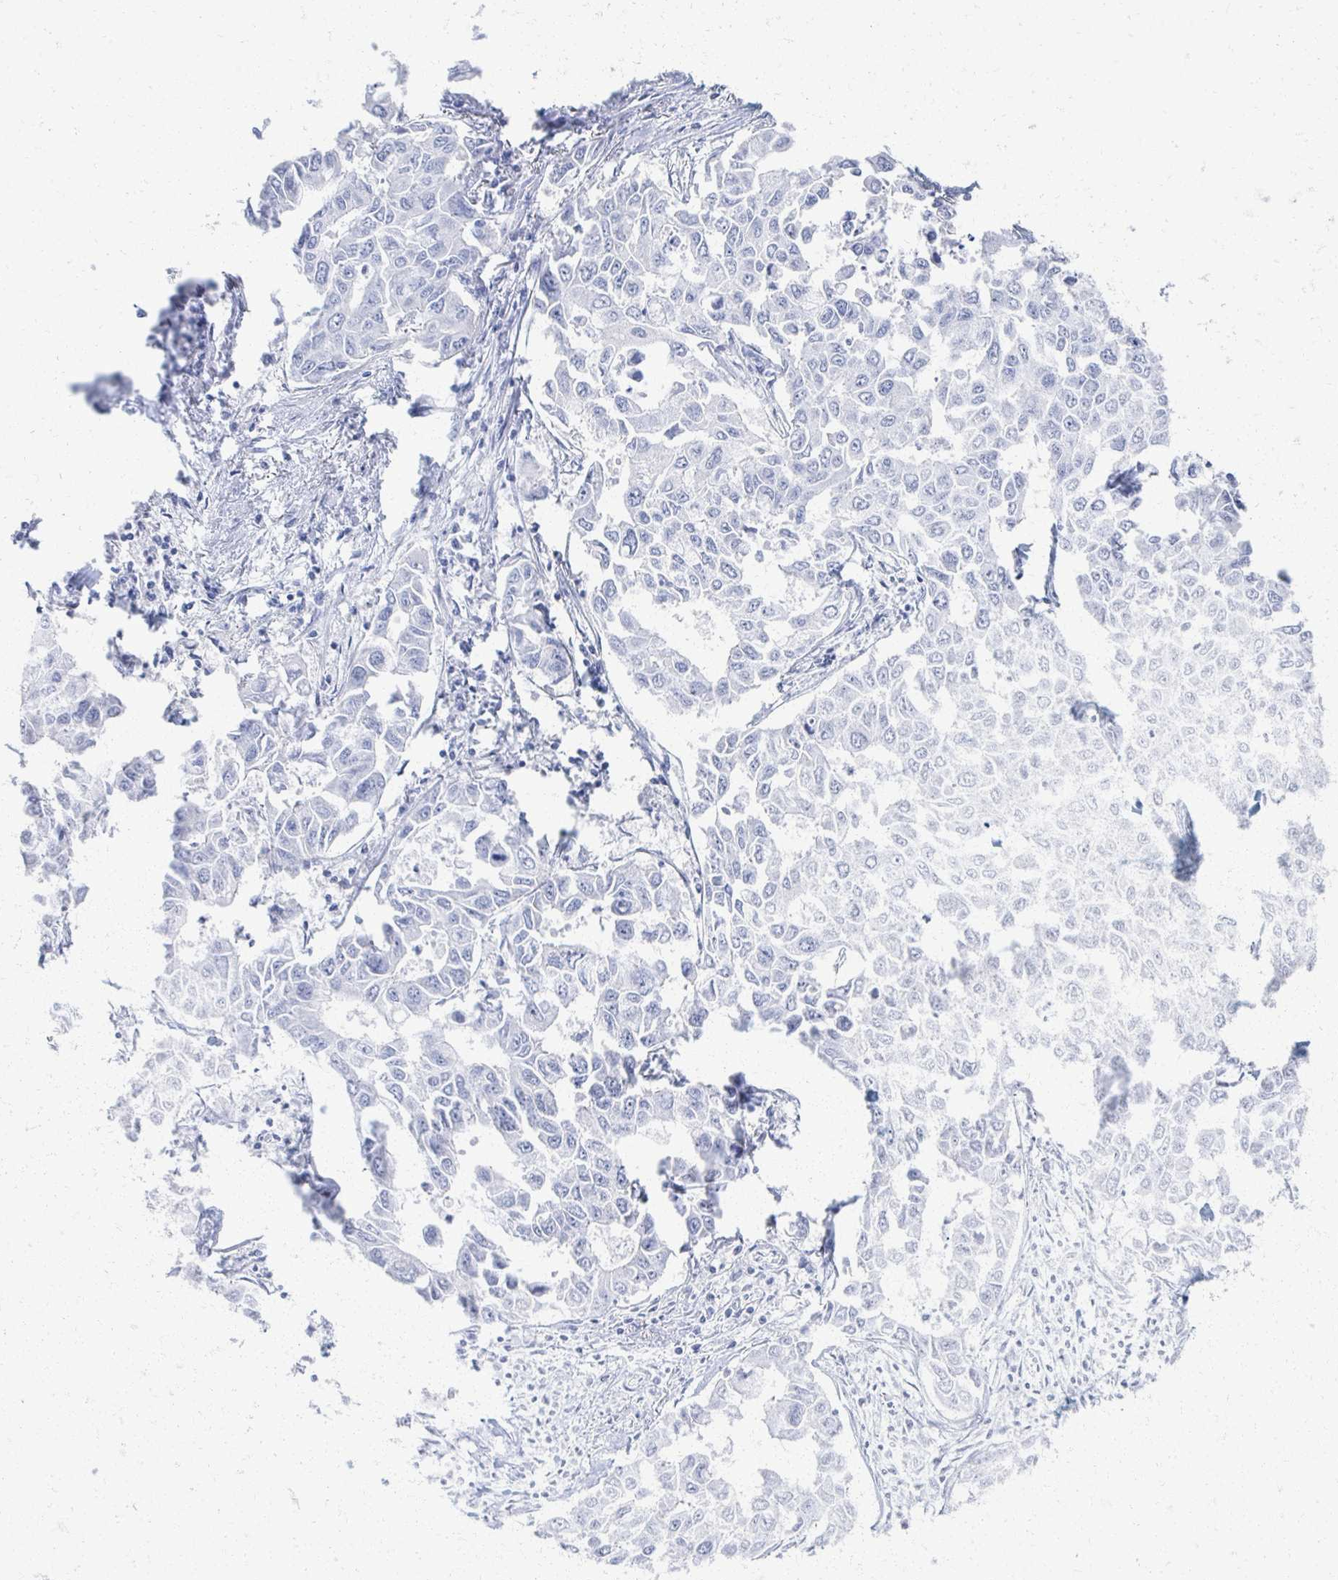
{"staining": {"intensity": "negative", "quantity": "none", "location": "none"}, "tissue": "lung cancer", "cell_type": "Tumor cells", "image_type": "cancer", "snomed": [{"axis": "morphology", "description": "Adenocarcinoma, NOS"}, {"axis": "topography", "description": "Lung"}], "caption": "The IHC histopathology image has no significant staining in tumor cells of lung adenocarcinoma tissue. (DAB (3,3'-diaminobenzidine) immunohistochemistry (IHC), high magnification).", "gene": "PRR20A", "patient": {"sex": "male", "age": 64}}